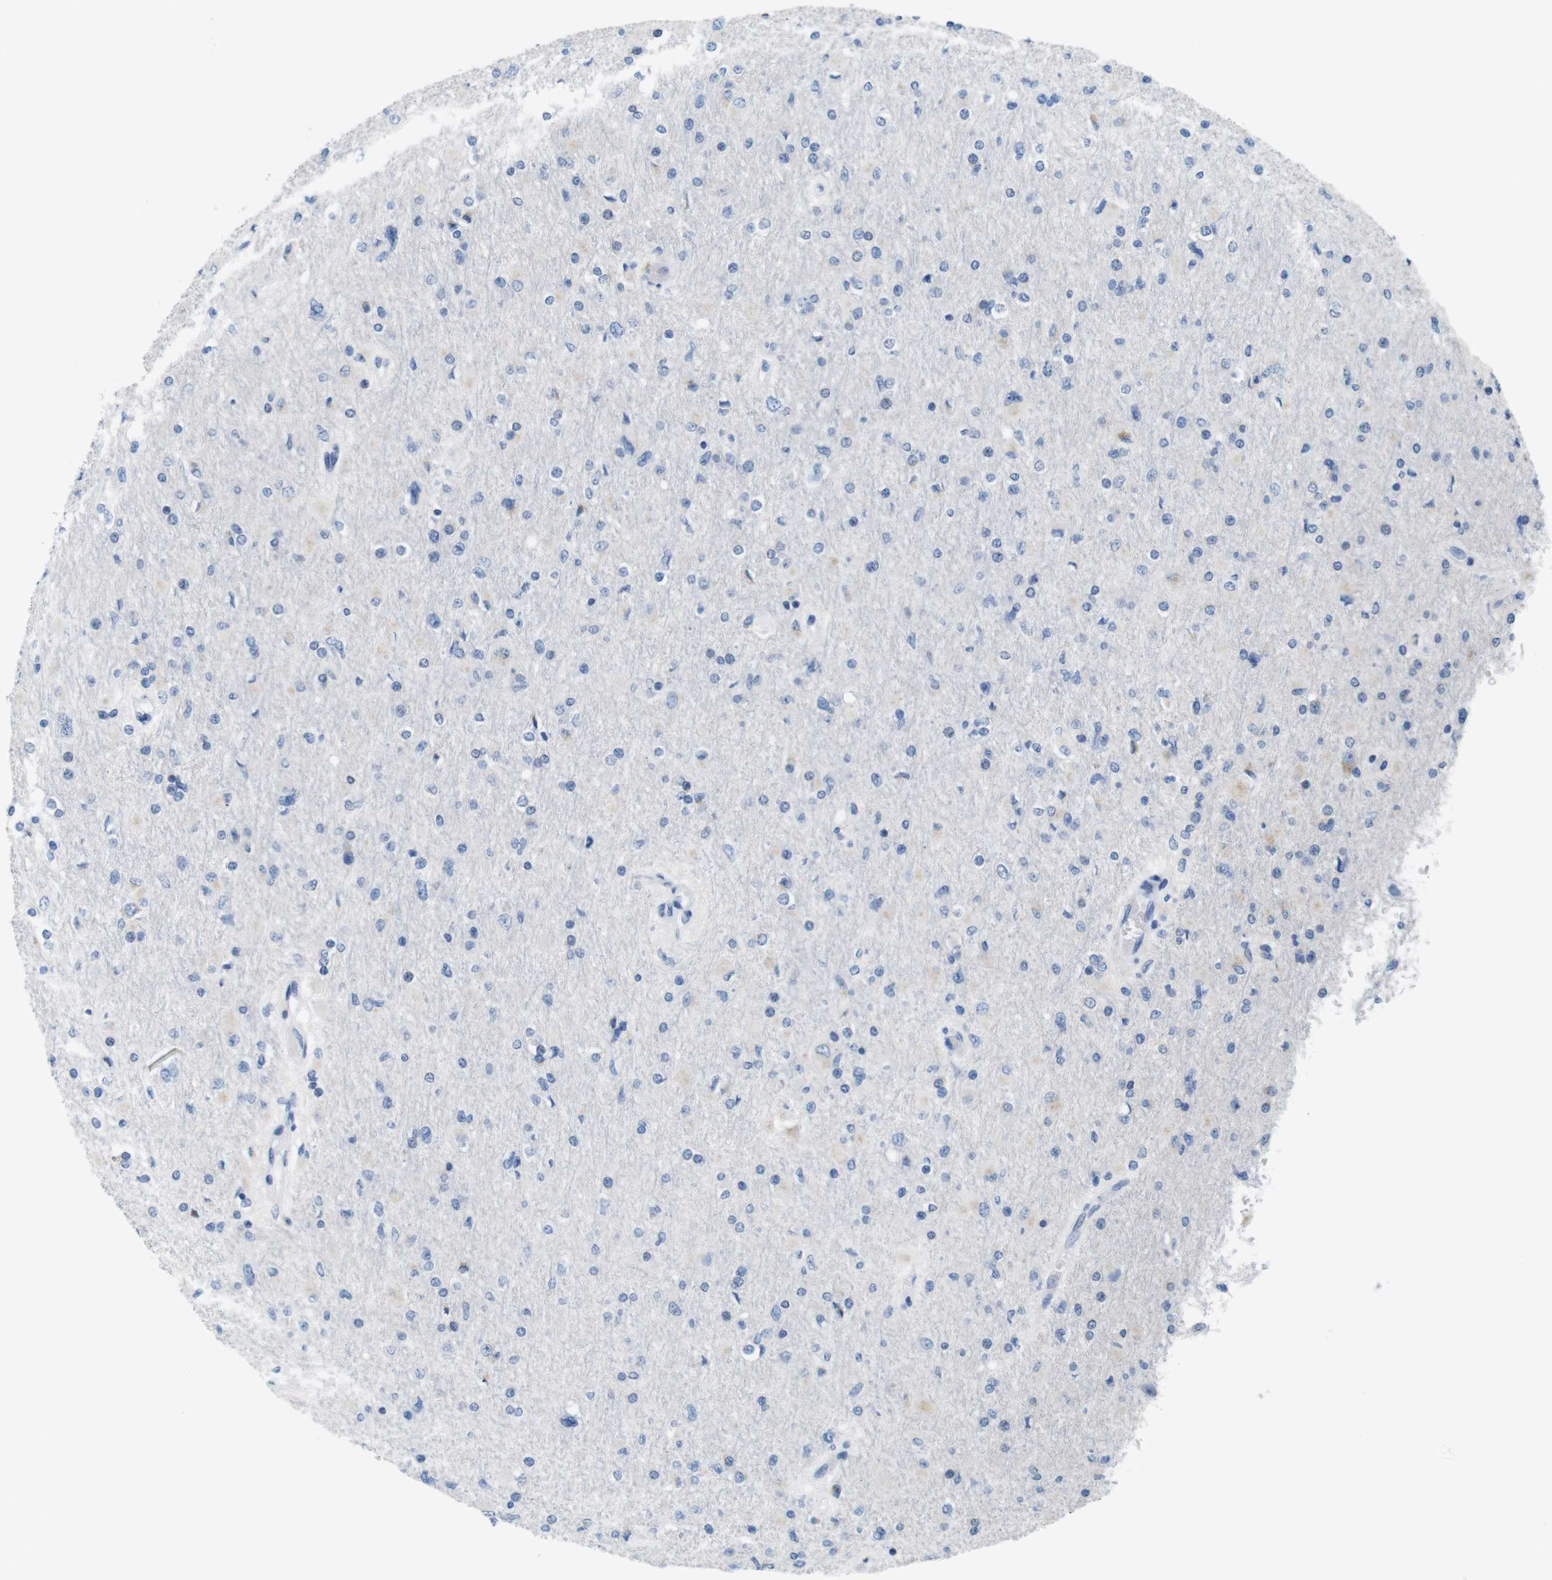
{"staining": {"intensity": "negative", "quantity": "none", "location": "none"}, "tissue": "glioma", "cell_type": "Tumor cells", "image_type": "cancer", "snomed": [{"axis": "morphology", "description": "Glioma, malignant, High grade"}, {"axis": "topography", "description": "Cerebral cortex"}], "caption": "The IHC image has no significant positivity in tumor cells of malignant glioma (high-grade) tissue. (DAB (3,3'-diaminobenzidine) immunohistochemistry visualized using brightfield microscopy, high magnification).", "gene": "GOLGA2", "patient": {"sex": "female", "age": 36}}